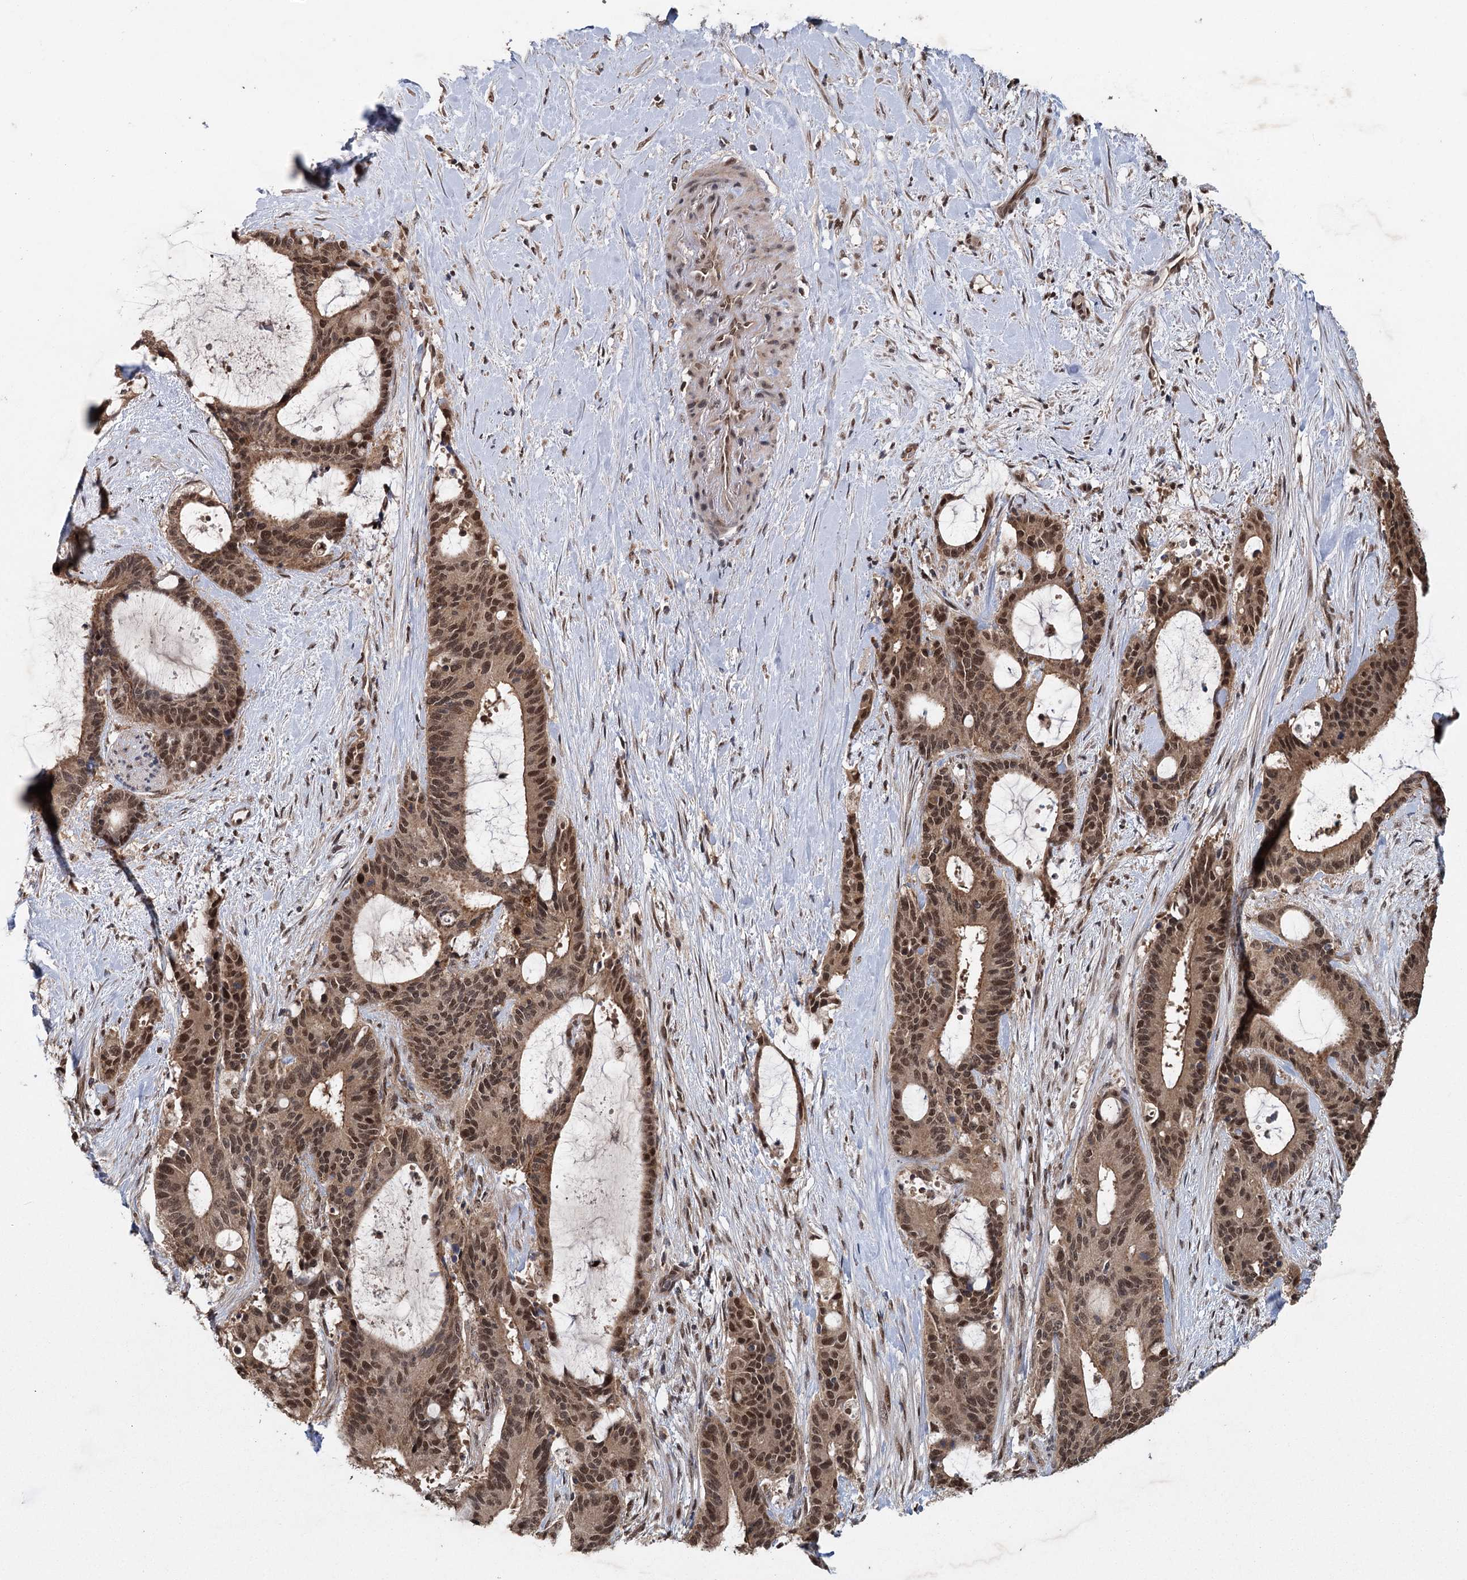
{"staining": {"intensity": "moderate", "quantity": ">75%", "location": "nuclear"}, "tissue": "liver cancer", "cell_type": "Tumor cells", "image_type": "cancer", "snomed": [{"axis": "morphology", "description": "Normal tissue, NOS"}, {"axis": "morphology", "description": "Cholangiocarcinoma"}, {"axis": "topography", "description": "Liver"}, {"axis": "topography", "description": "Peripheral nerve tissue"}], "caption": "A histopathology image of cholangiocarcinoma (liver) stained for a protein reveals moderate nuclear brown staining in tumor cells.", "gene": "MYG1", "patient": {"sex": "female", "age": 73}}